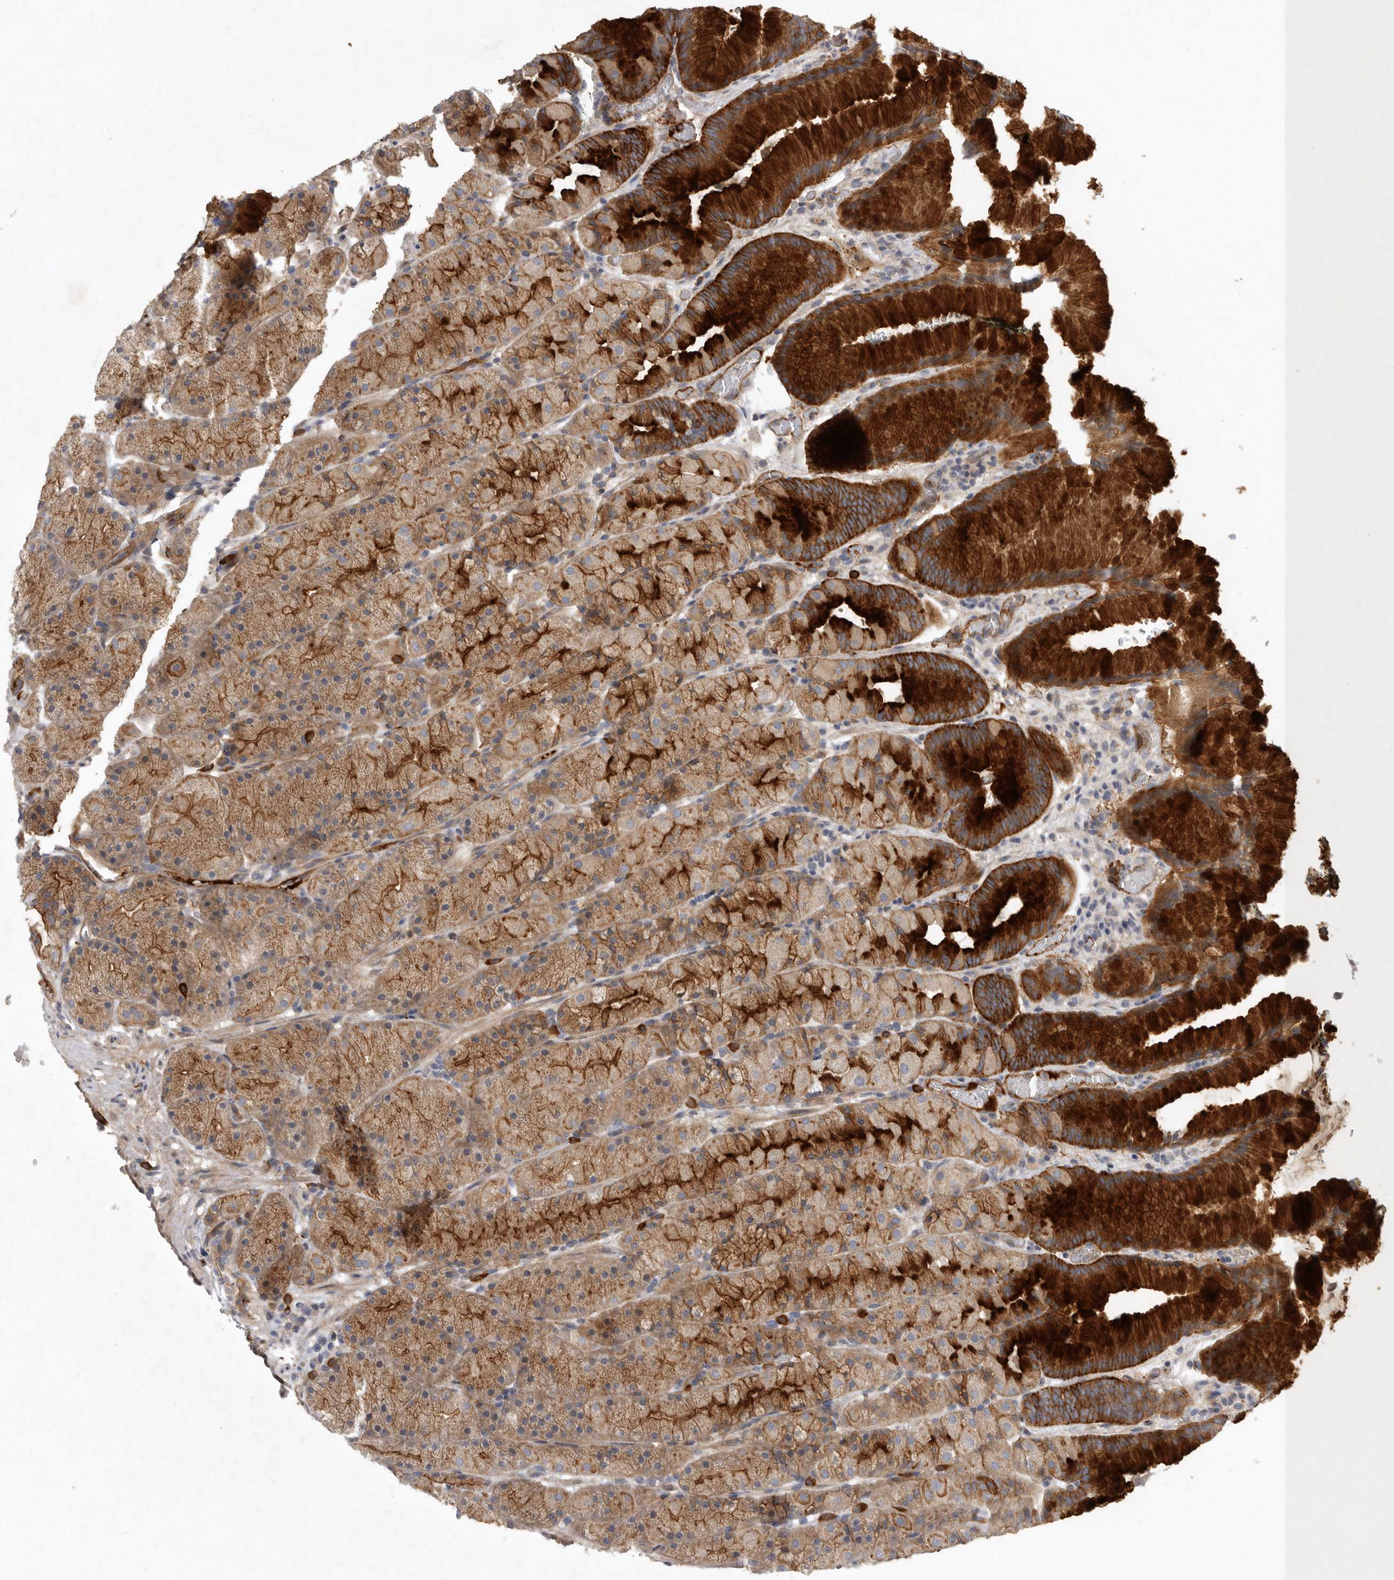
{"staining": {"intensity": "strong", "quantity": "25%-75%", "location": "cytoplasmic/membranous"}, "tissue": "stomach", "cell_type": "Glandular cells", "image_type": "normal", "snomed": [{"axis": "morphology", "description": "Normal tissue, NOS"}, {"axis": "topography", "description": "Stomach, upper"}, {"axis": "topography", "description": "Stomach"}], "caption": "Immunohistochemical staining of benign human stomach demonstrates high levels of strong cytoplasmic/membranous positivity in approximately 25%-75% of glandular cells. The protein is shown in brown color, while the nuclei are stained blue.", "gene": "MLPH", "patient": {"sex": "male", "age": 48}}